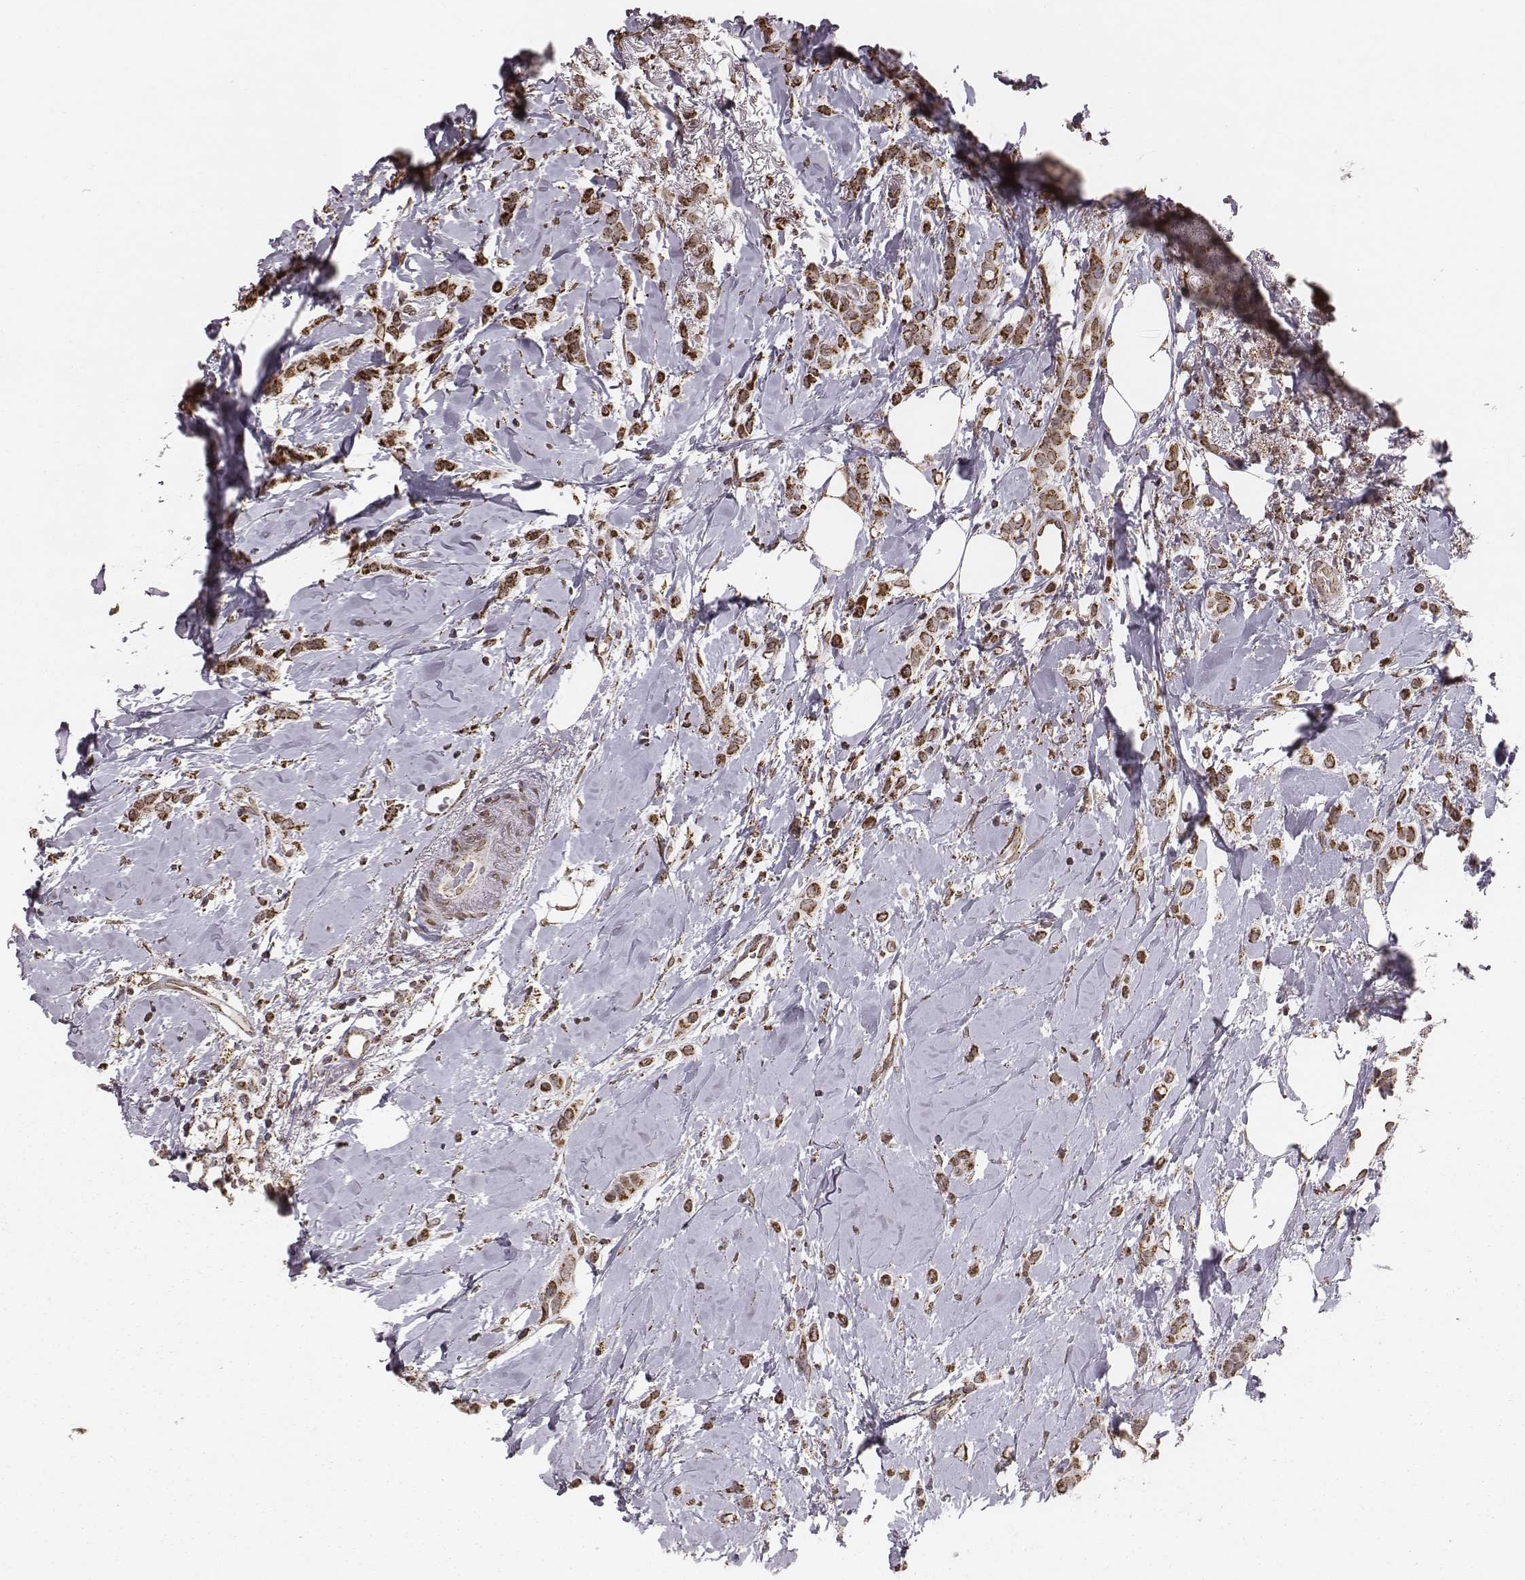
{"staining": {"intensity": "strong", "quantity": "25%-75%", "location": "cytoplasmic/membranous"}, "tissue": "breast cancer", "cell_type": "Tumor cells", "image_type": "cancer", "snomed": [{"axis": "morphology", "description": "Lobular carcinoma"}, {"axis": "topography", "description": "Breast"}], "caption": "IHC of lobular carcinoma (breast) displays high levels of strong cytoplasmic/membranous positivity in approximately 25%-75% of tumor cells.", "gene": "ACOT2", "patient": {"sex": "female", "age": 66}}